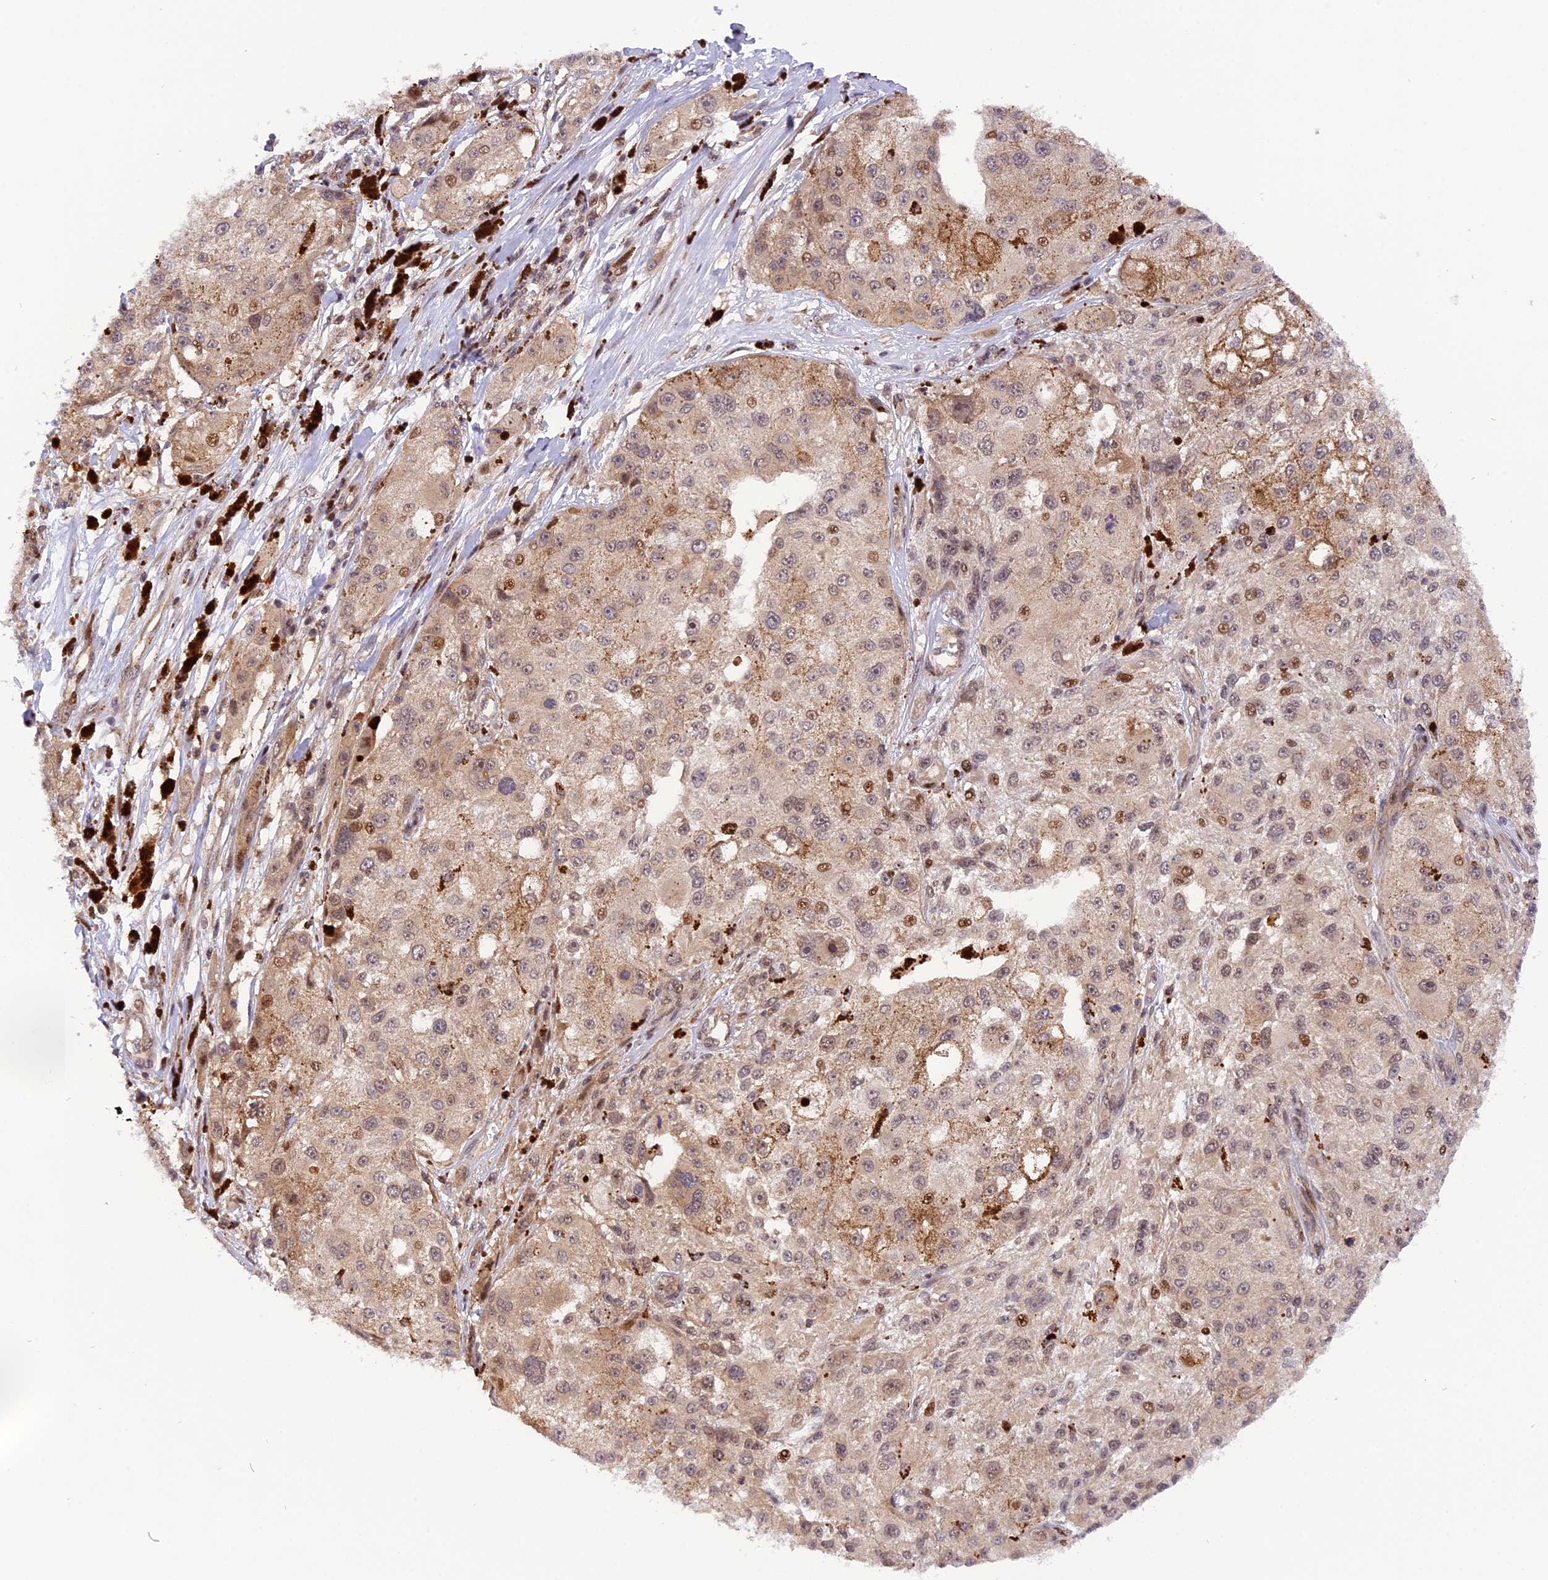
{"staining": {"intensity": "weak", "quantity": "25%-75%", "location": "cytoplasmic/membranous,nuclear"}, "tissue": "melanoma", "cell_type": "Tumor cells", "image_type": "cancer", "snomed": [{"axis": "morphology", "description": "Necrosis, NOS"}, {"axis": "morphology", "description": "Malignant melanoma, NOS"}, {"axis": "topography", "description": "Skin"}], "caption": "Tumor cells show weak cytoplasmic/membranous and nuclear expression in approximately 25%-75% of cells in melanoma.", "gene": "SAMD4A", "patient": {"sex": "female", "age": 87}}